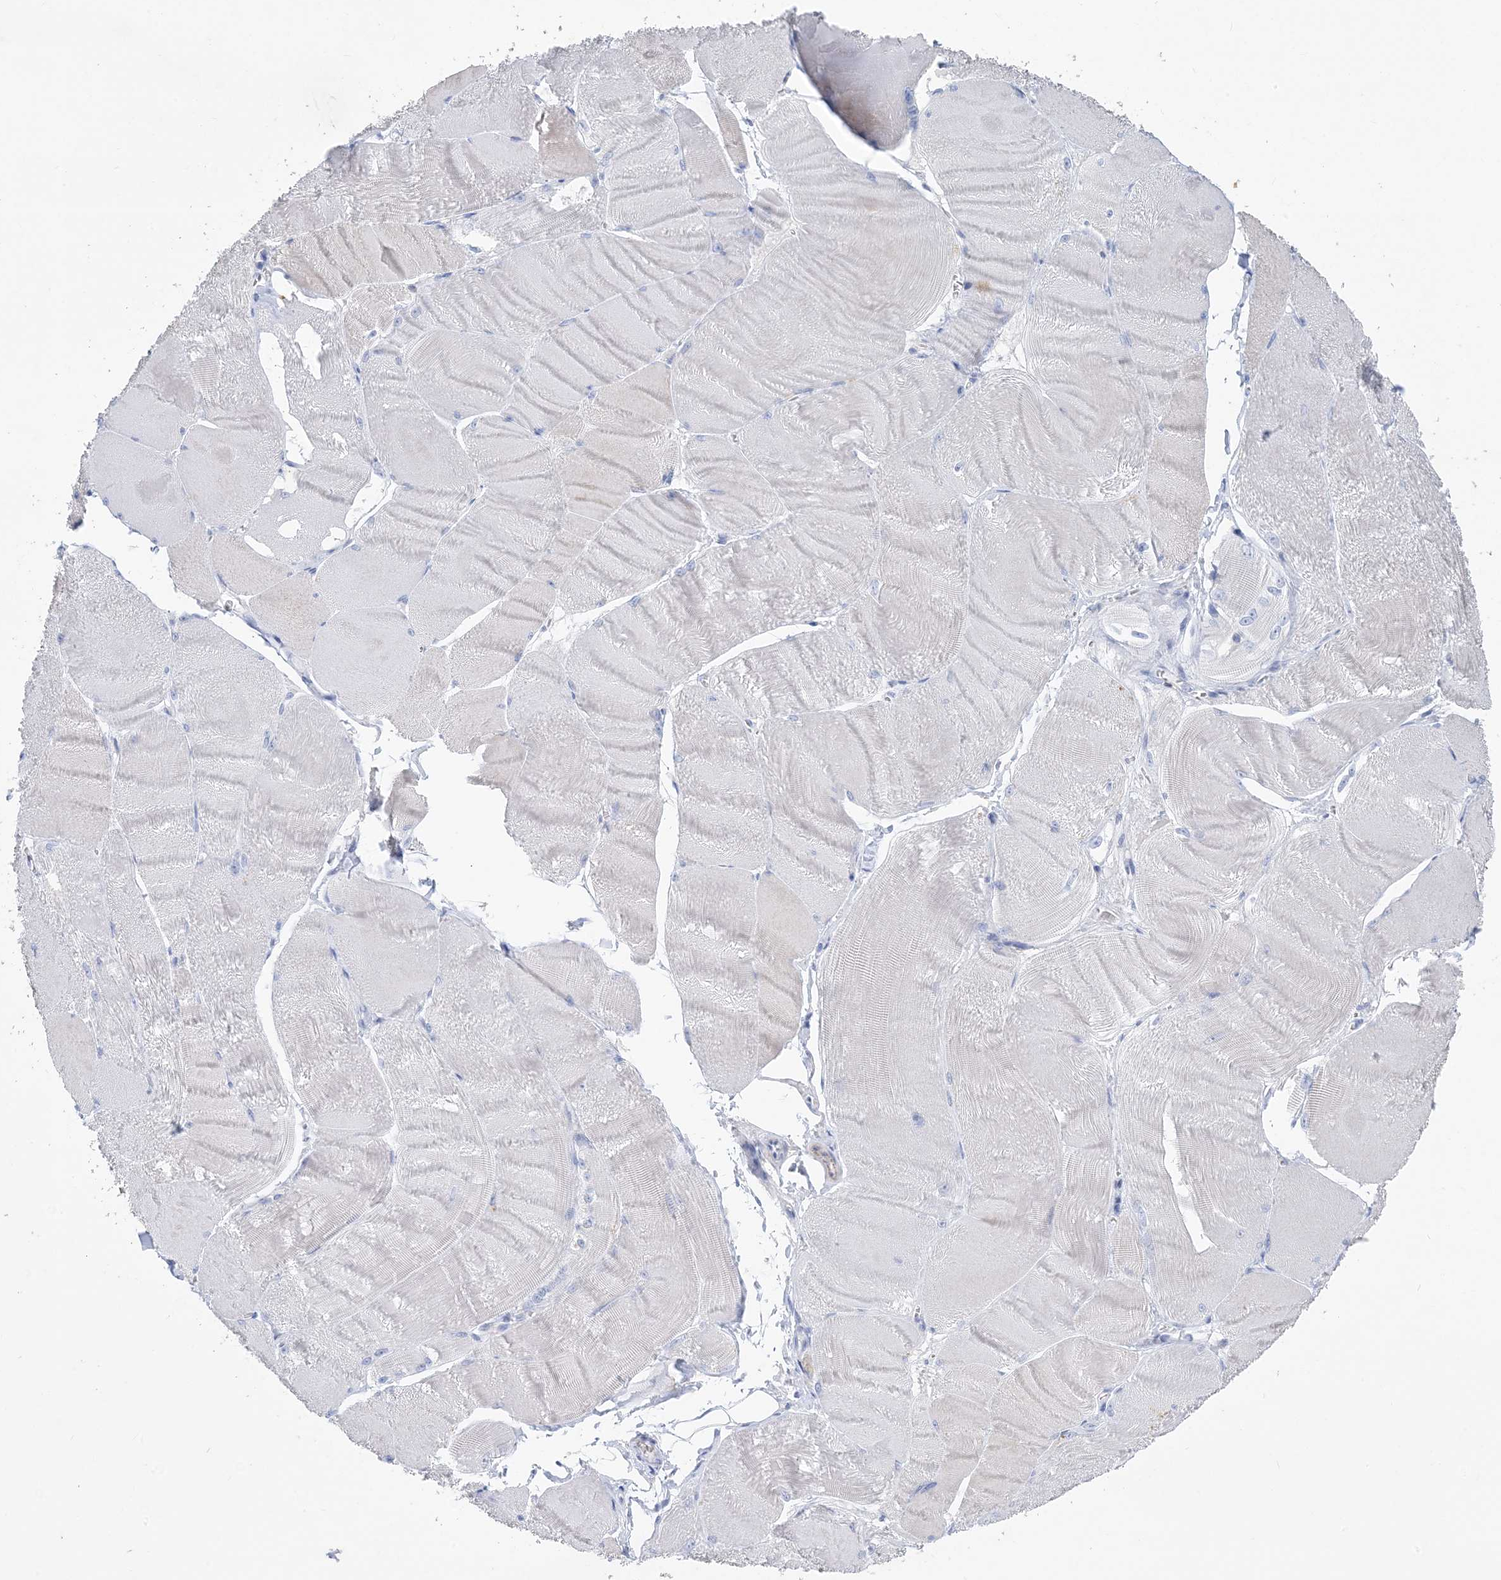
{"staining": {"intensity": "negative", "quantity": "none", "location": "none"}, "tissue": "skeletal muscle", "cell_type": "Myocytes", "image_type": "normal", "snomed": [{"axis": "morphology", "description": "Normal tissue, NOS"}, {"axis": "morphology", "description": "Basal cell carcinoma"}, {"axis": "topography", "description": "Skeletal muscle"}], "caption": "Immunohistochemistry (IHC) image of normal skeletal muscle: human skeletal muscle stained with DAB displays no significant protein staining in myocytes.", "gene": "SH3YL1", "patient": {"sex": "female", "age": 64}}